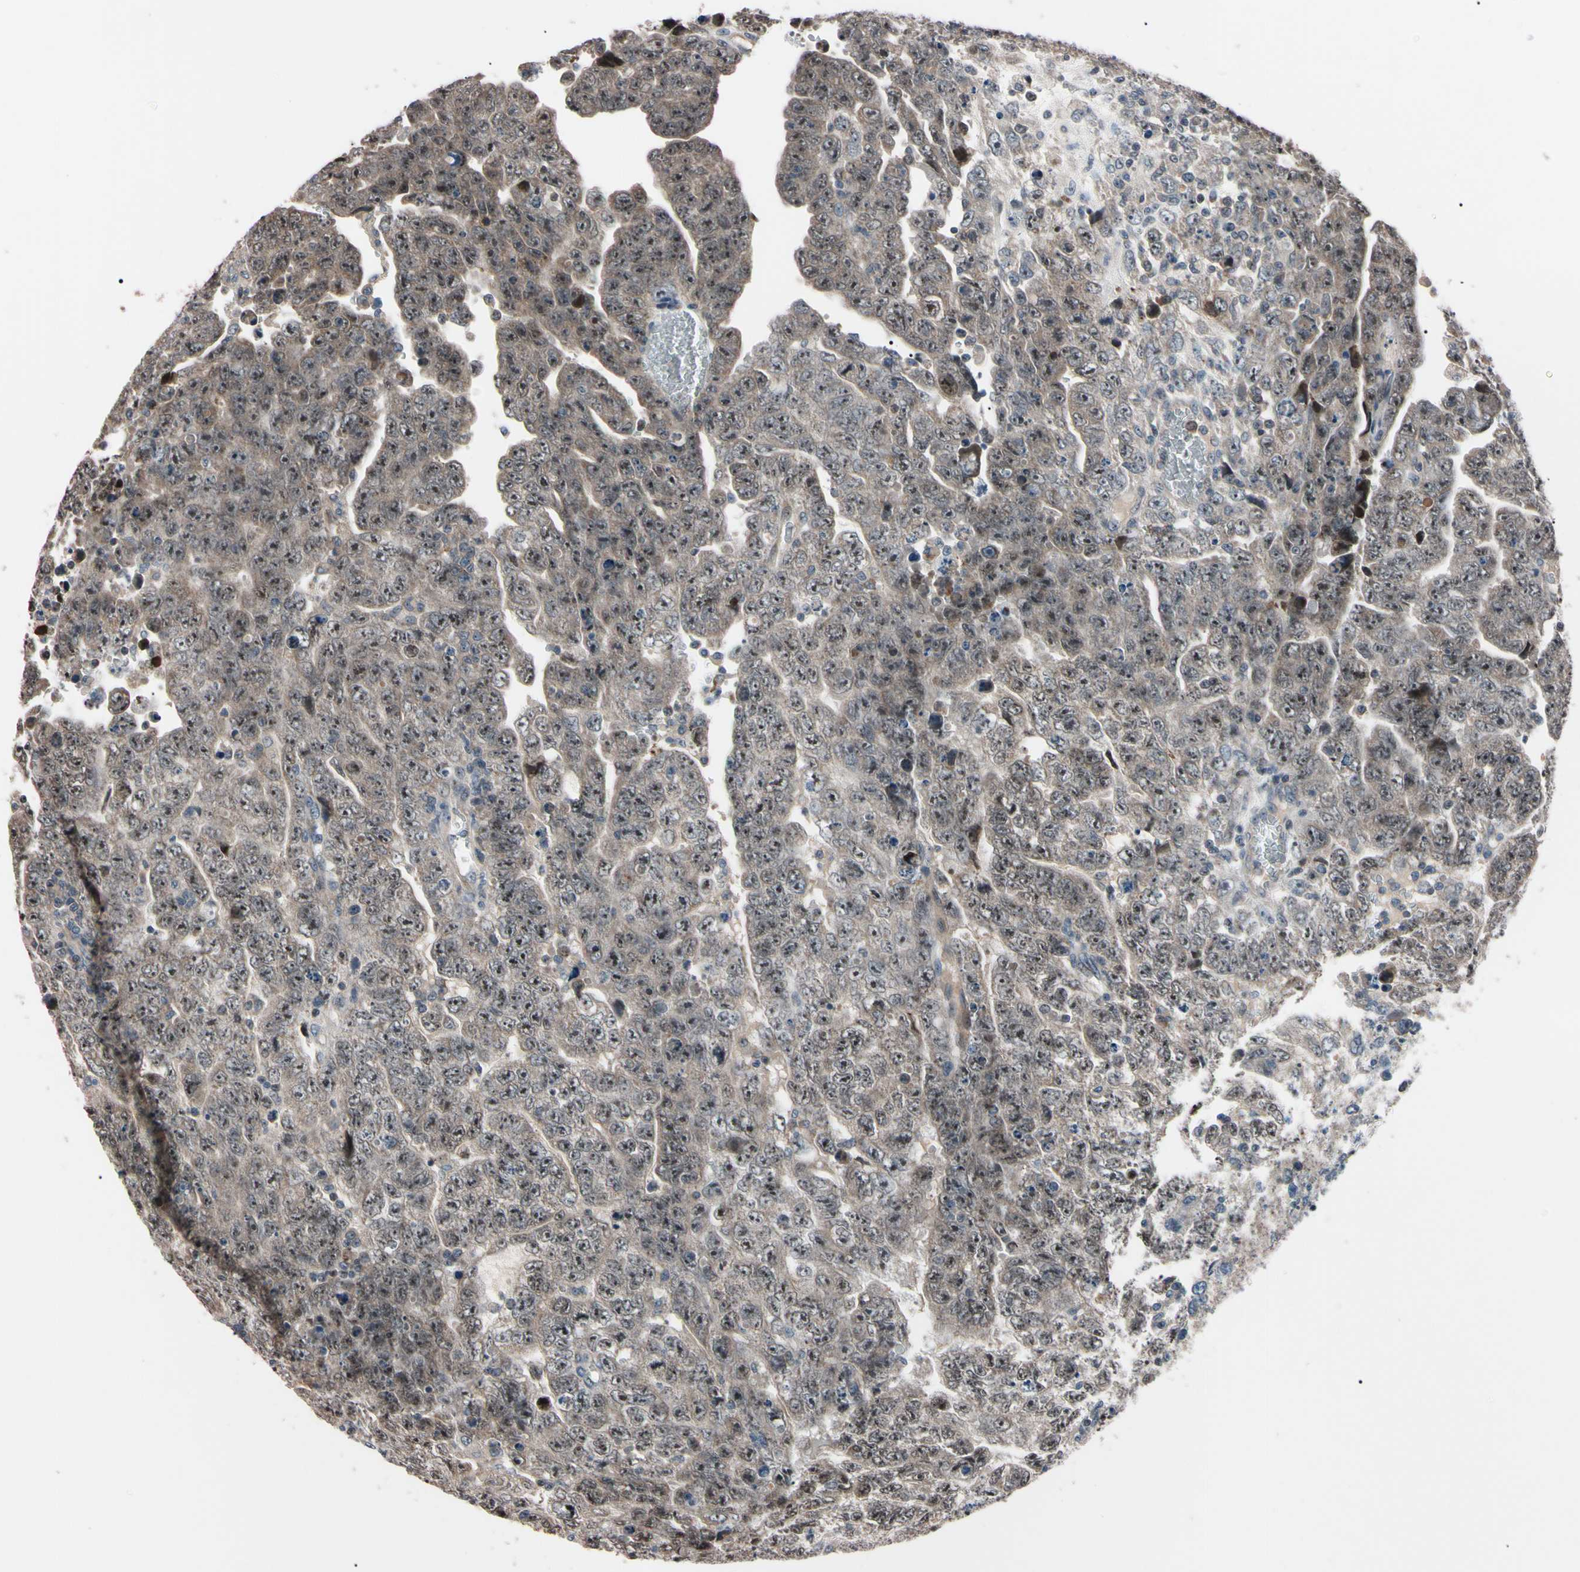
{"staining": {"intensity": "weak", "quantity": ">75%", "location": "cytoplasmic/membranous"}, "tissue": "testis cancer", "cell_type": "Tumor cells", "image_type": "cancer", "snomed": [{"axis": "morphology", "description": "Carcinoma, Embryonal, NOS"}, {"axis": "topography", "description": "Testis"}], "caption": "This histopathology image exhibits immunohistochemistry (IHC) staining of testis embryonal carcinoma, with low weak cytoplasmic/membranous expression in approximately >75% of tumor cells.", "gene": "TRAF5", "patient": {"sex": "male", "age": 28}}